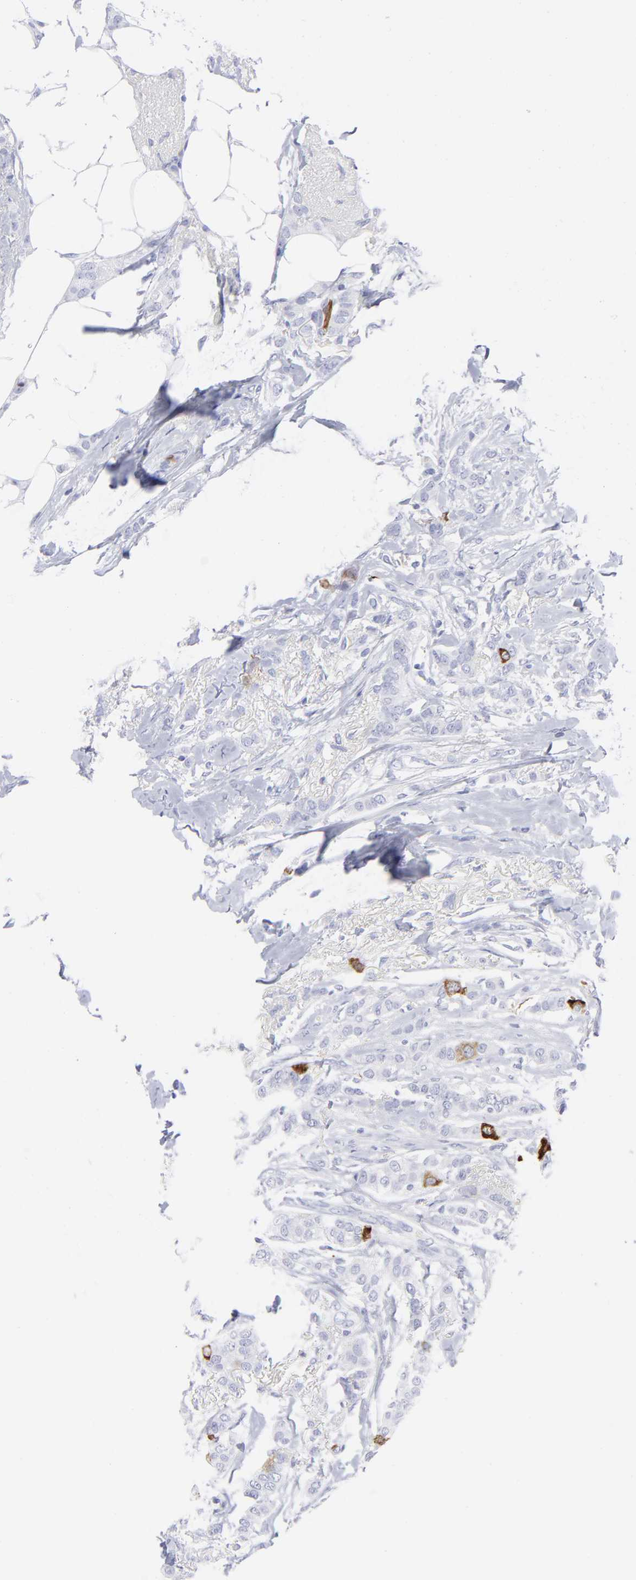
{"staining": {"intensity": "strong", "quantity": "<25%", "location": "cytoplasmic/membranous"}, "tissue": "breast cancer", "cell_type": "Tumor cells", "image_type": "cancer", "snomed": [{"axis": "morphology", "description": "Lobular carcinoma"}, {"axis": "topography", "description": "Breast"}], "caption": "Immunohistochemical staining of breast lobular carcinoma exhibits strong cytoplasmic/membranous protein positivity in approximately <25% of tumor cells.", "gene": "CCNB1", "patient": {"sex": "female", "age": 55}}